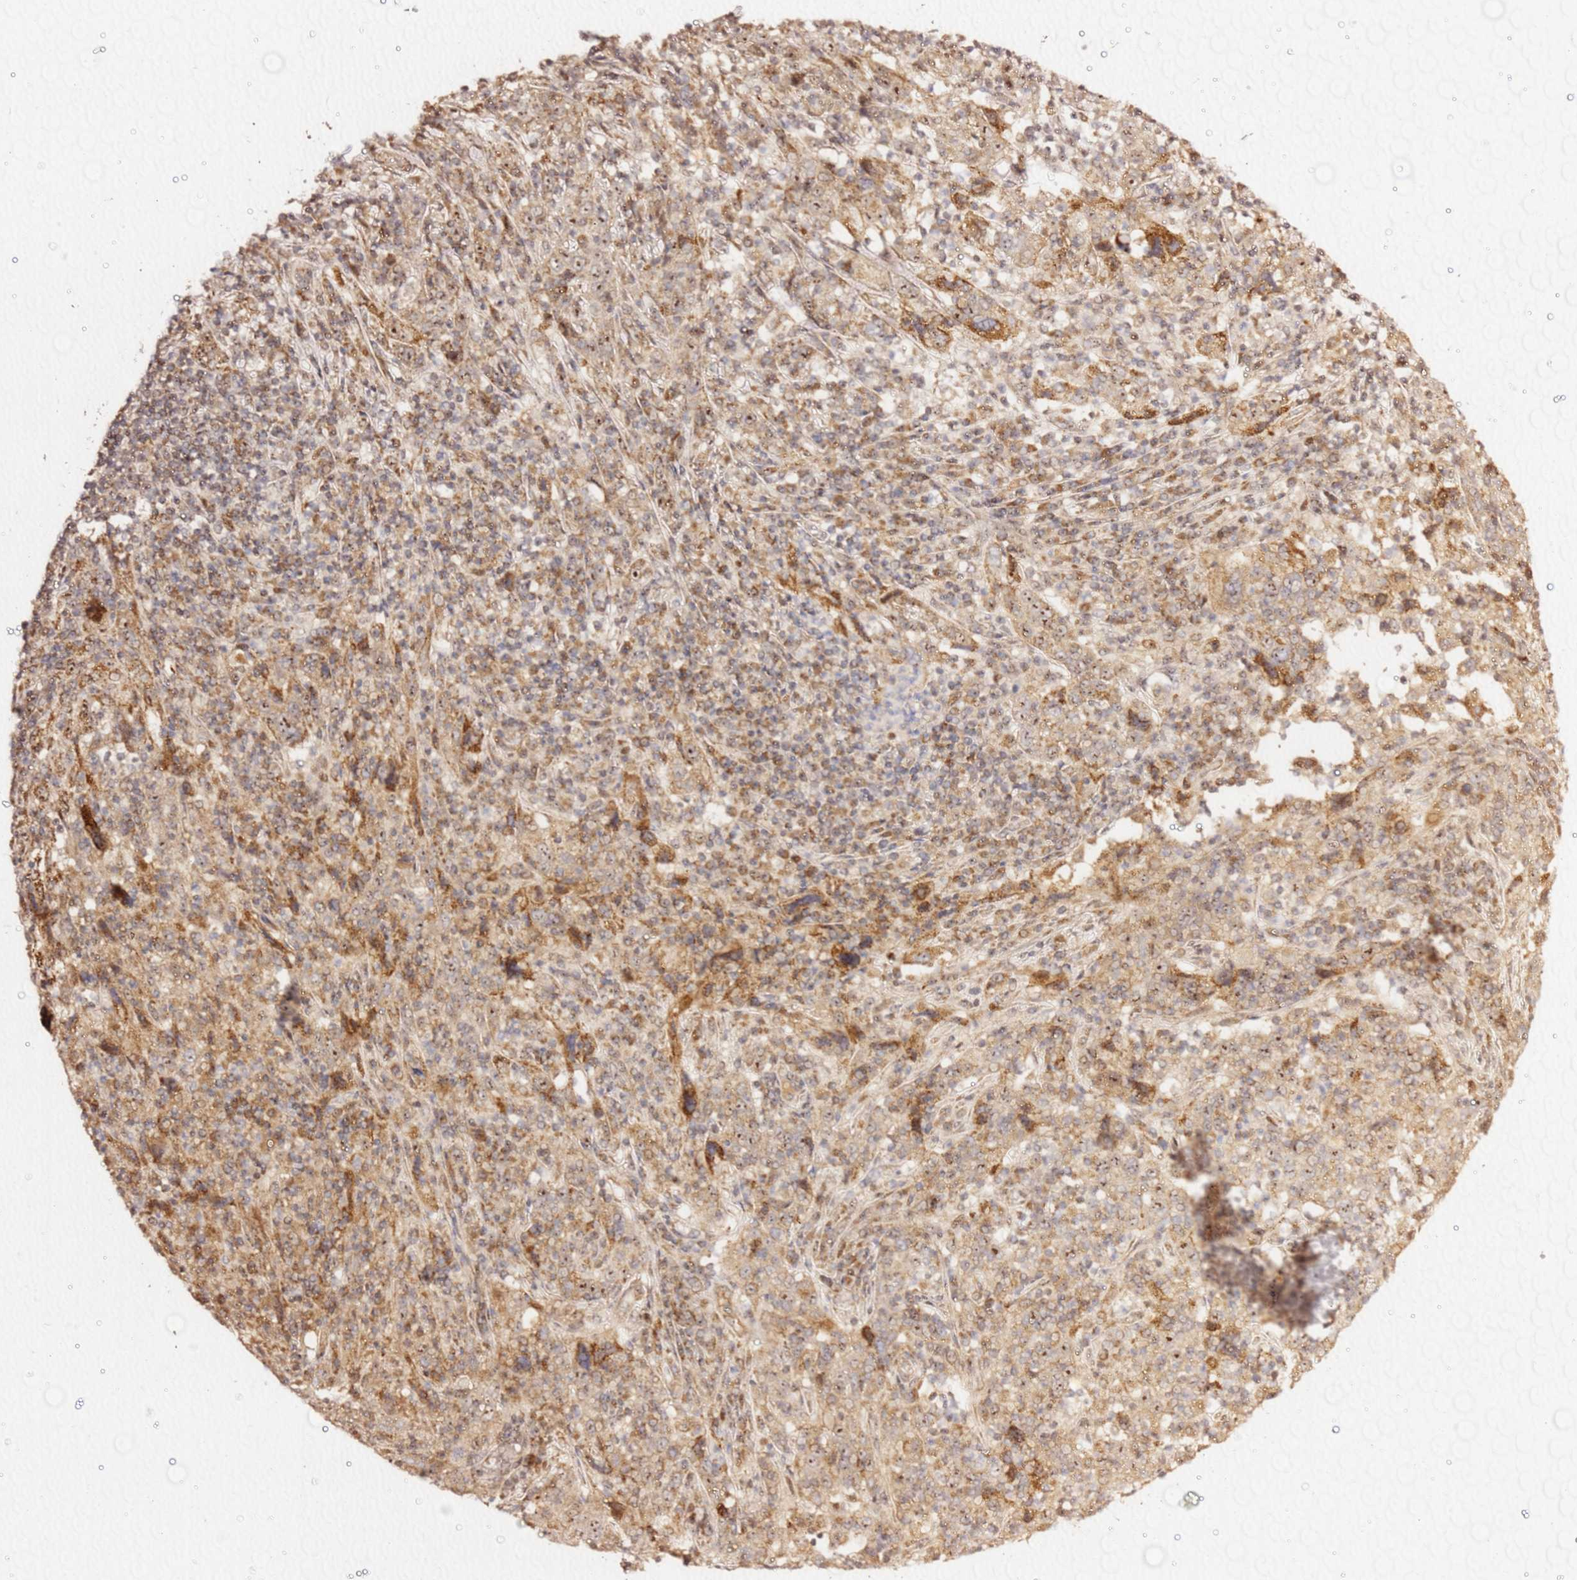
{"staining": {"intensity": "moderate", "quantity": ">75%", "location": "cytoplasmic/membranous,nuclear"}, "tissue": "cervical cancer", "cell_type": "Tumor cells", "image_type": "cancer", "snomed": [{"axis": "morphology", "description": "Squamous cell carcinoma, NOS"}, {"axis": "topography", "description": "Cervix"}], "caption": "Immunohistochemical staining of human cervical squamous cell carcinoma exhibits medium levels of moderate cytoplasmic/membranous and nuclear protein staining in about >75% of tumor cells. The staining was performed using DAB, with brown indicating positive protein expression. Nuclei are stained blue with hematoxylin.", "gene": "KIF25", "patient": {"sex": "female", "age": 46}}